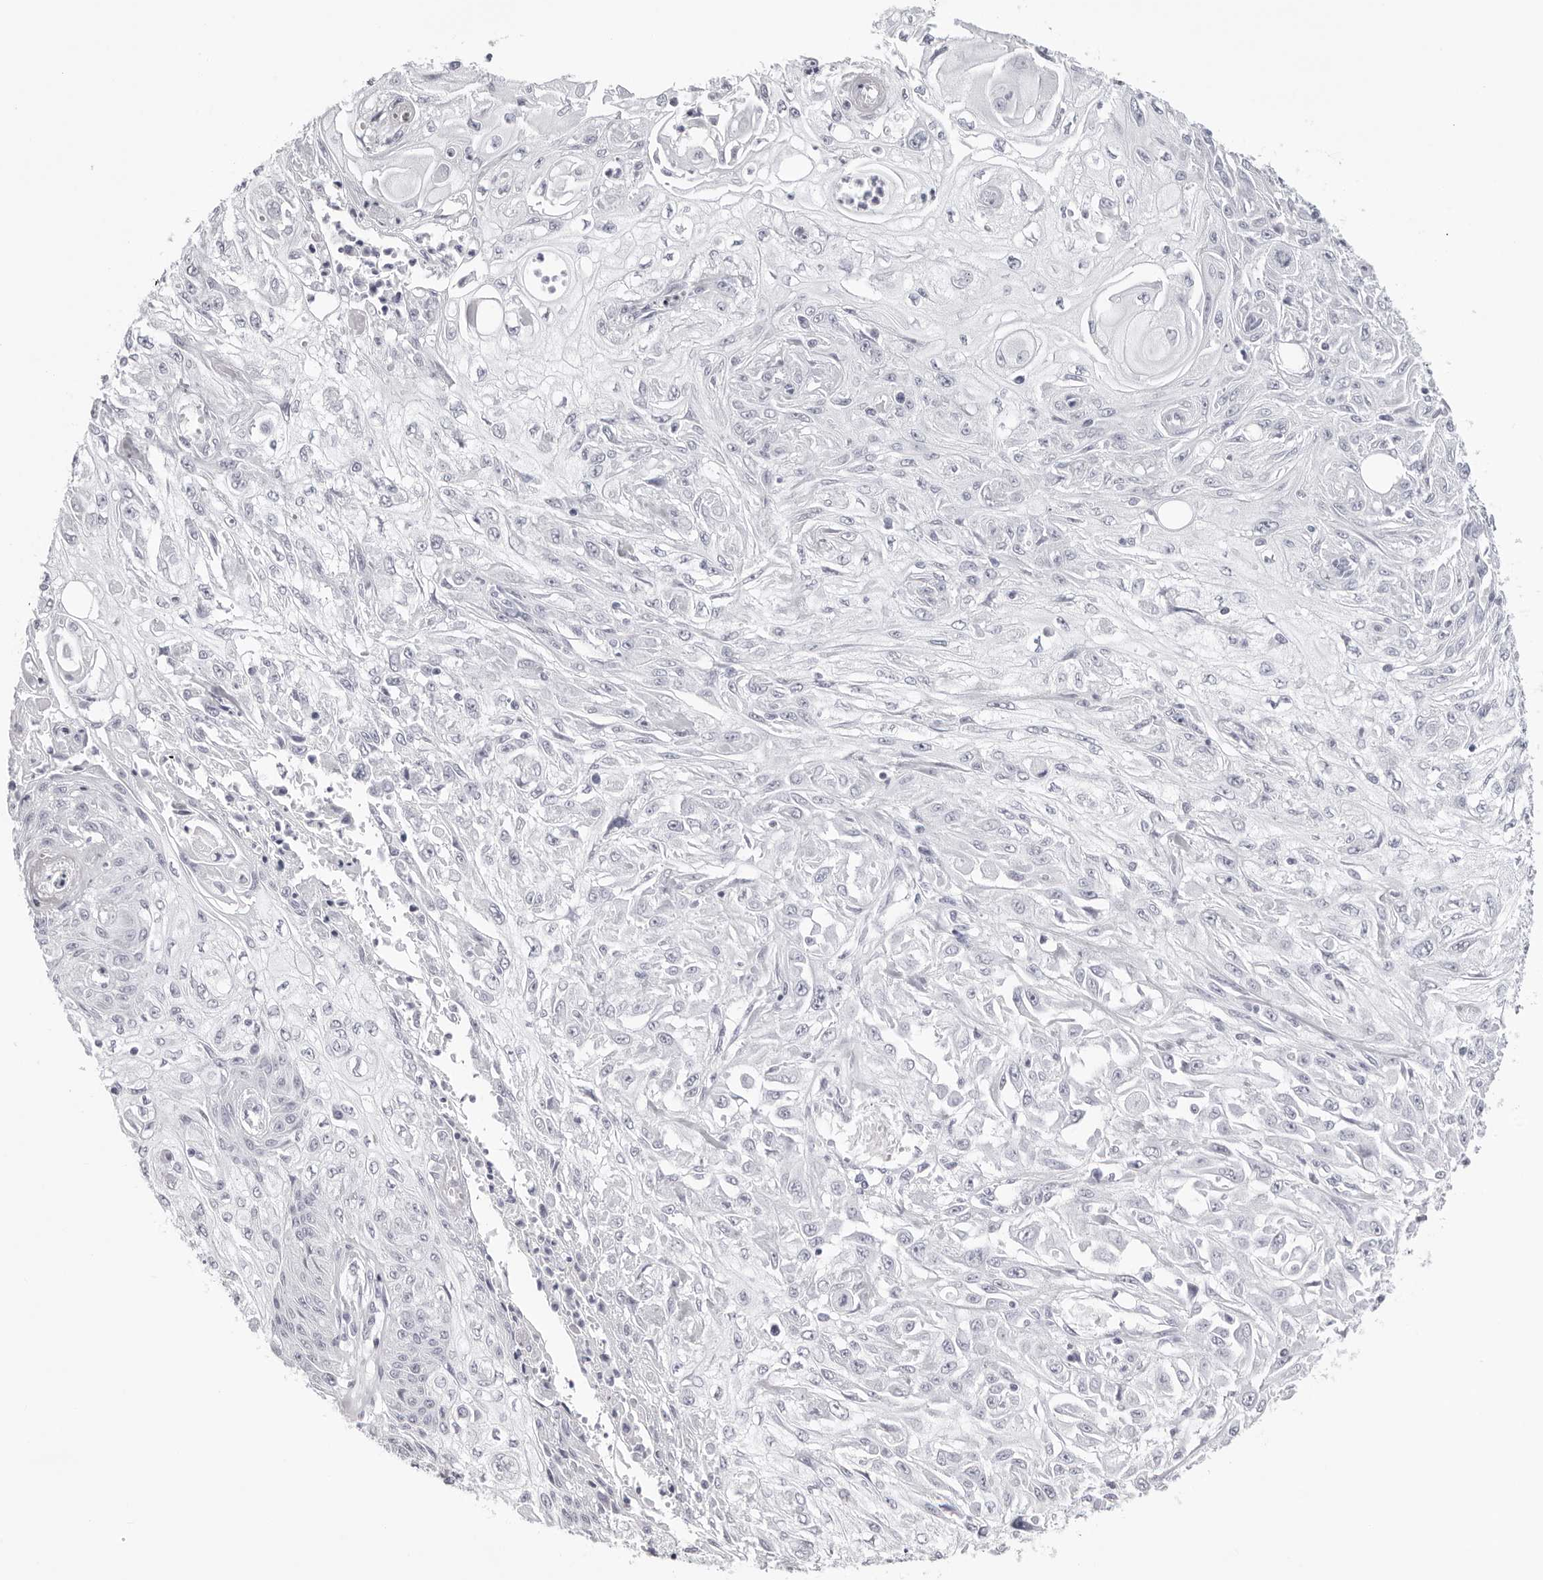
{"staining": {"intensity": "negative", "quantity": "none", "location": "none"}, "tissue": "skin cancer", "cell_type": "Tumor cells", "image_type": "cancer", "snomed": [{"axis": "morphology", "description": "Squamous cell carcinoma, NOS"}, {"axis": "morphology", "description": "Squamous cell carcinoma, metastatic, NOS"}, {"axis": "topography", "description": "Skin"}, {"axis": "topography", "description": "Lymph node"}], "caption": "There is no significant positivity in tumor cells of skin cancer.", "gene": "INSL3", "patient": {"sex": "male", "age": 75}}